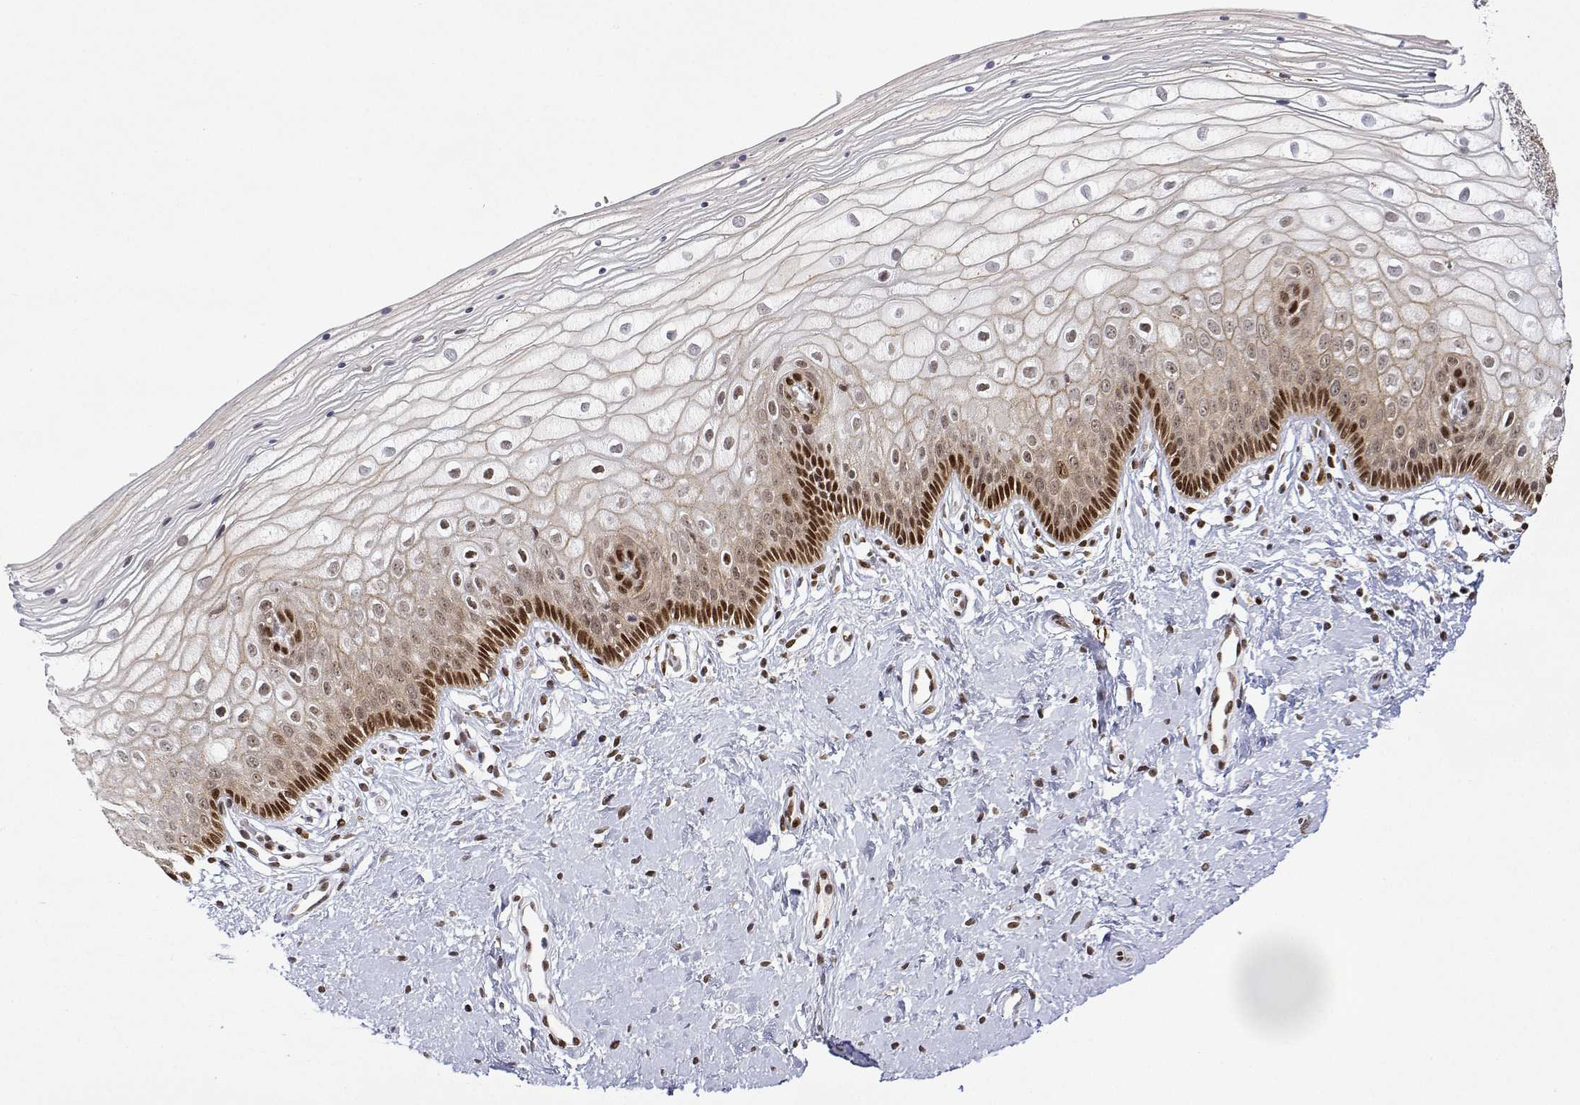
{"staining": {"intensity": "moderate", "quantity": "25%-75%", "location": "nuclear"}, "tissue": "vagina", "cell_type": "Squamous epithelial cells", "image_type": "normal", "snomed": [{"axis": "morphology", "description": "Normal tissue, NOS"}, {"axis": "topography", "description": "Vagina"}], "caption": "Immunohistochemical staining of benign human vagina displays 25%-75% levels of moderate nuclear protein expression in approximately 25%-75% of squamous epithelial cells. (brown staining indicates protein expression, while blue staining denotes nuclei).", "gene": "XPC", "patient": {"sex": "female", "age": 39}}